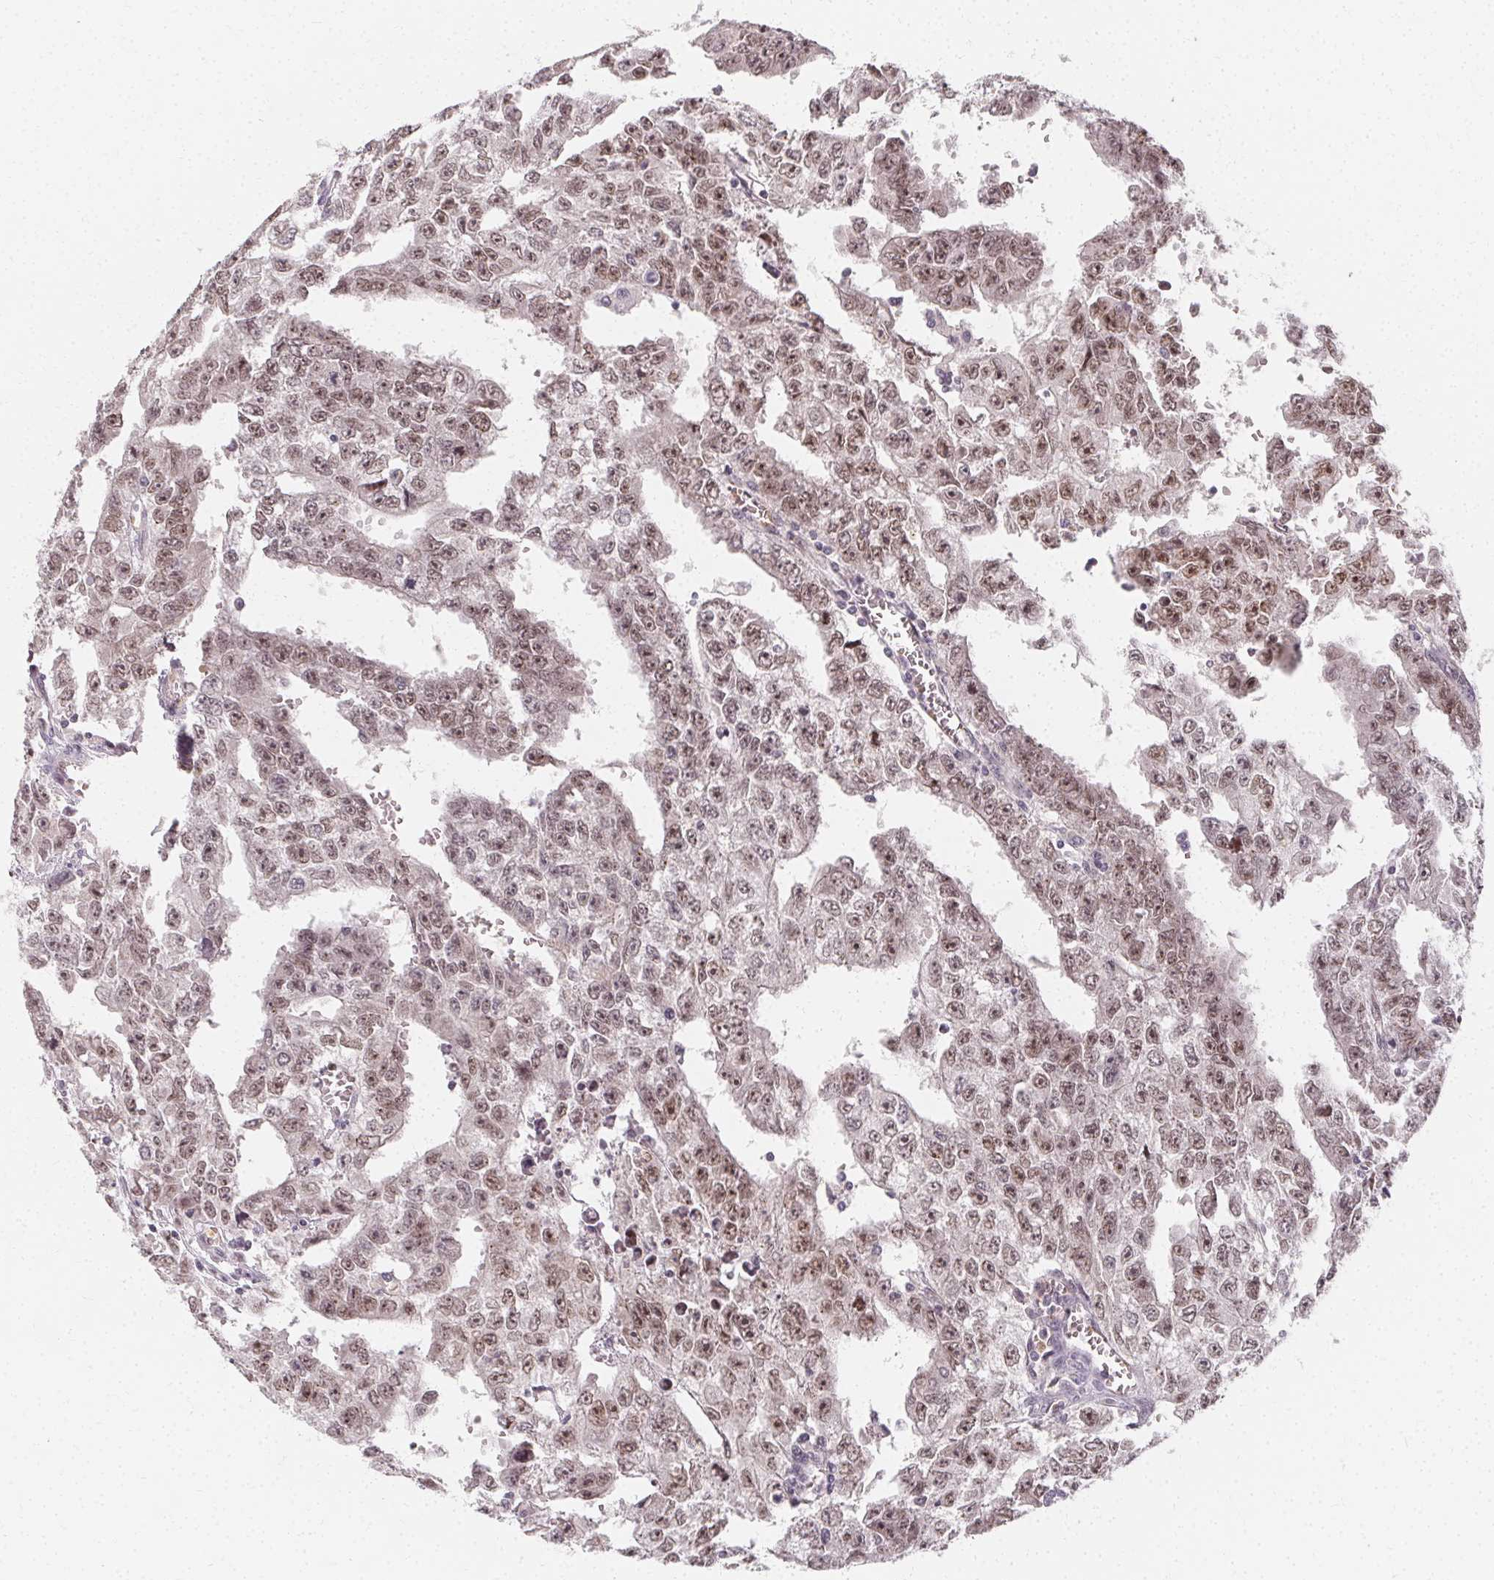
{"staining": {"intensity": "moderate", "quantity": ">75%", "location": "nuclear"}, "tissue": "testis cancer", "cell_type": "Tumor cells", "image_type": "cancer", "snomed": [{"axis": "morphology", "description": "Carcinoma, Embryonal, NOS"}, {"axis": "morphology", "description": "Teratoma, malignant, NOS"}, {"axis": "topography", "description": "Testis"}], "caption": "Protein analysis of testis embryonal carcinoma tissue shows moderate nuclear positivity in about >75% of tumor cells.", "gene": "CLCNKB", "patient": {"sex": "male", "age": 24}}